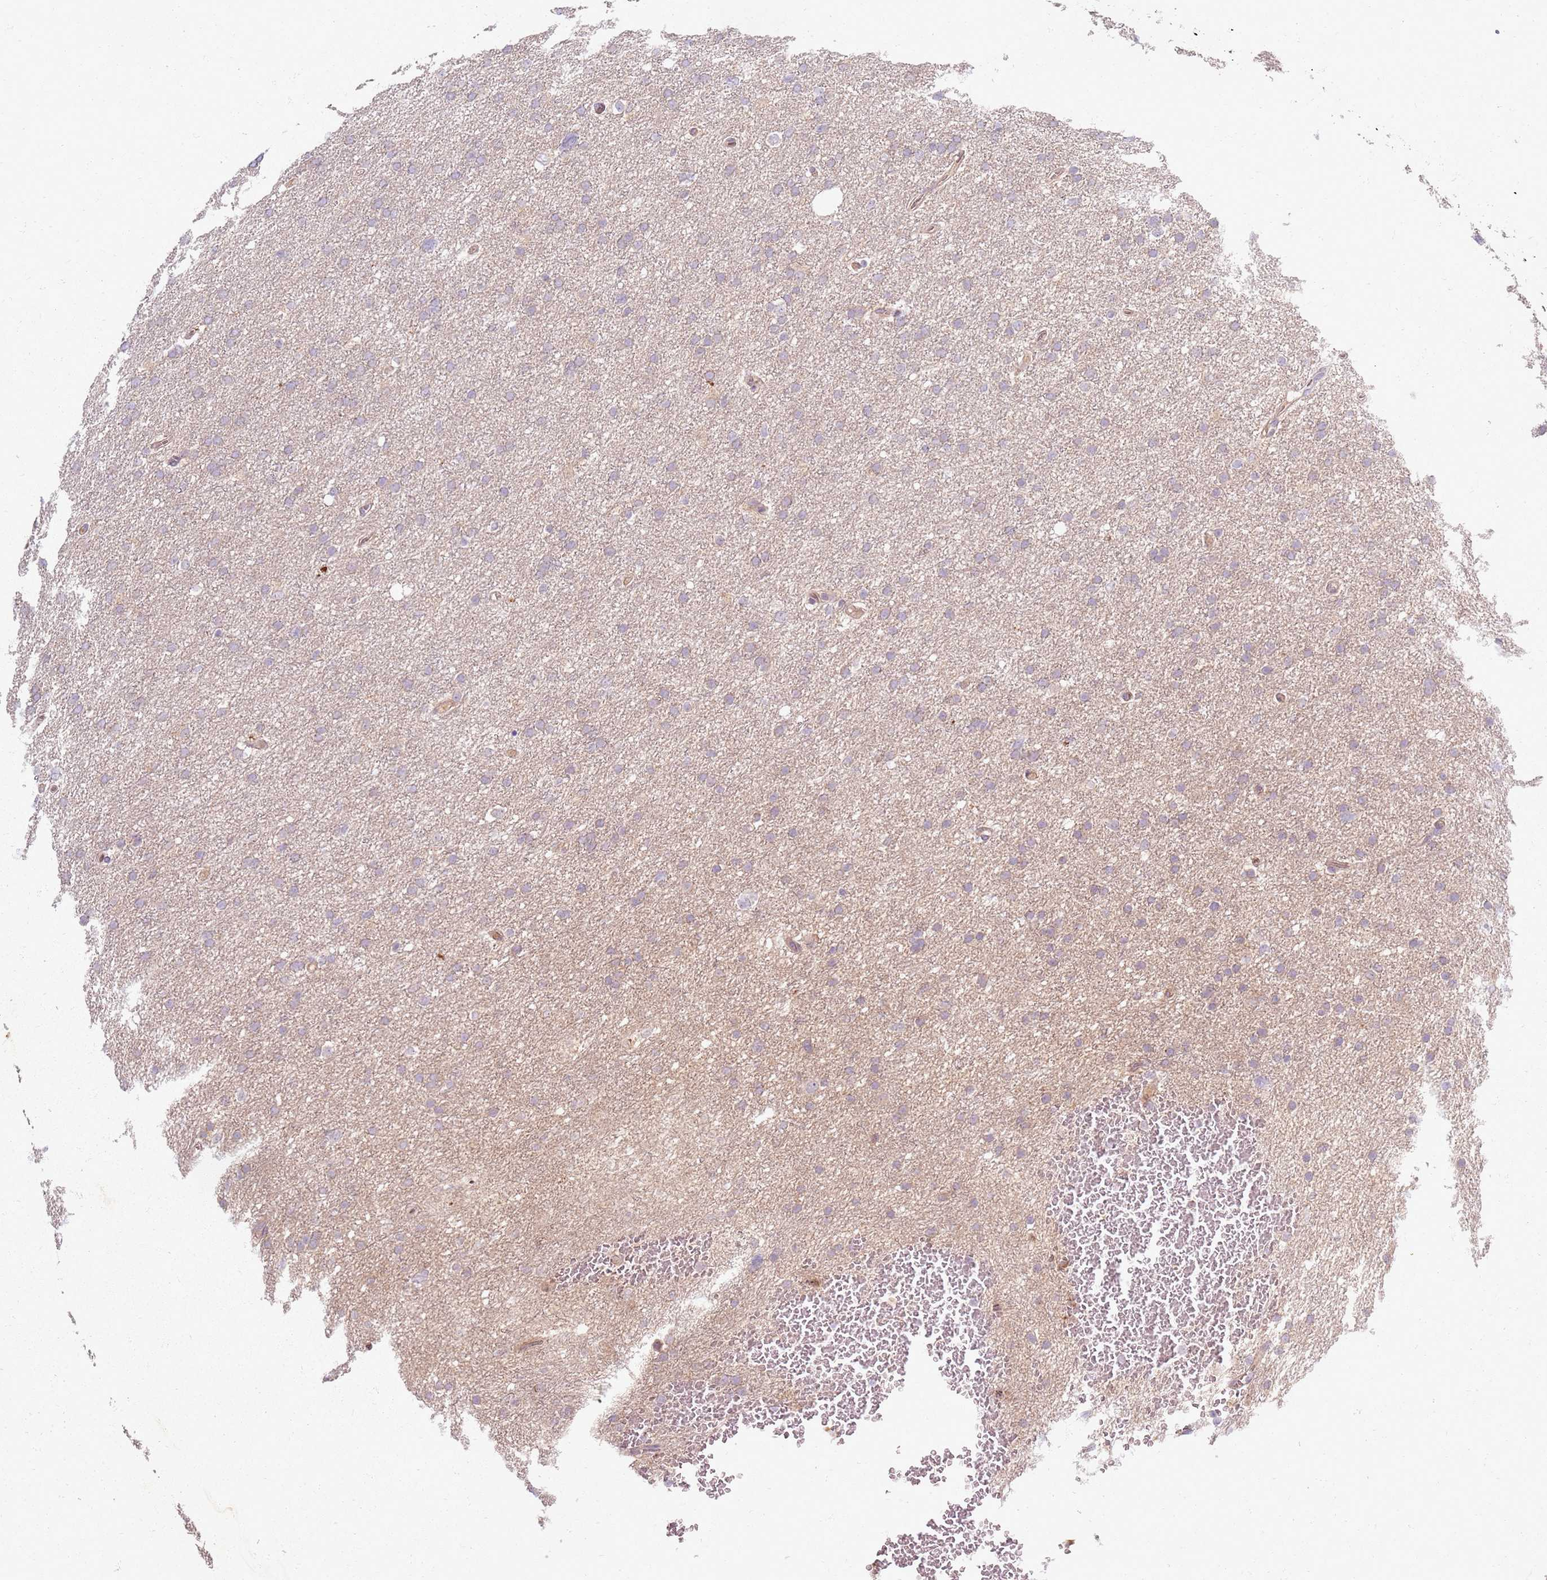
{"staining": {"intensity": "weak", "quantity": "25%-75%", "location": "cytoplasmic/membranous"}, "tissue": "glioma", "cell_type": "Tumor cells", "image_type": "cancer", "snomed": [{"axis": "morphology", "description": "Glioma, malignant, High grade"}, {"axis": "topography", "description": "Cerebral cortex"}], "caption": "Weak cytoplasmic/membranous positivity for a protein is appreciated in approximately 25%-75% of tumor cells of malignant high-grade glioma using immunohistochemistry (IHC).", "gene": "ZDHHC2", "patient": {"sex": "female", "age": 36}}